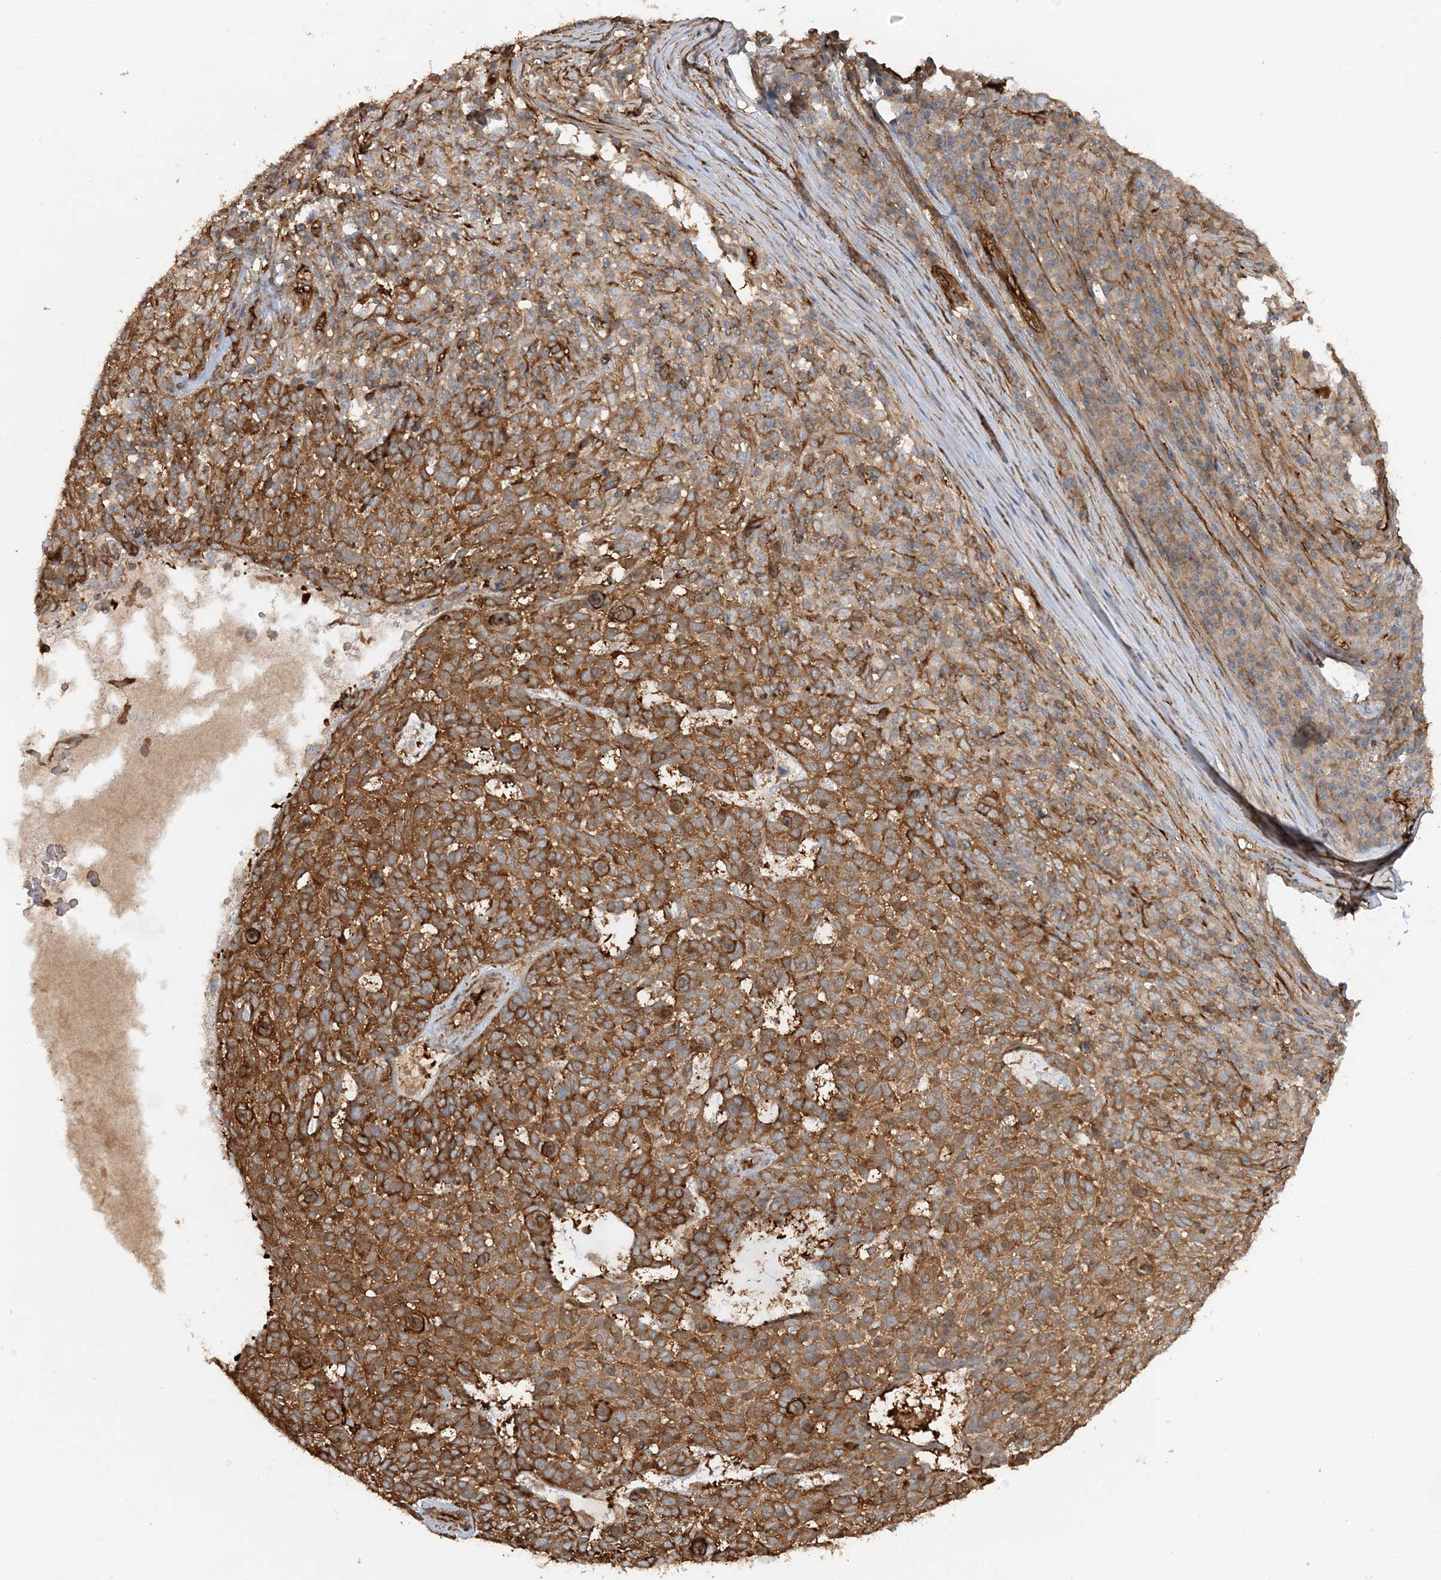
{"staining": {"intensity": "strong", "quantity": ">75%", "location": "cytoplasmic/membranous"}, "tissue": "skin cancer", "cell_type": "Tumor cells", "image_type": "cancer", "snomed": [{"axis": "morphology", "description": "Squamous cell carcinoma, NOS"}, {"axis": "topography", "description": "Skin"}], "caption": "Skin squamous cell carcinoma stained with immunohistochemistry (IHC) demonstrates strong cytoplasmic/membranous staining in about >75% of tumor cells.", "gene": "DSTN", "patient": {"sex": "female", "age": 90}}